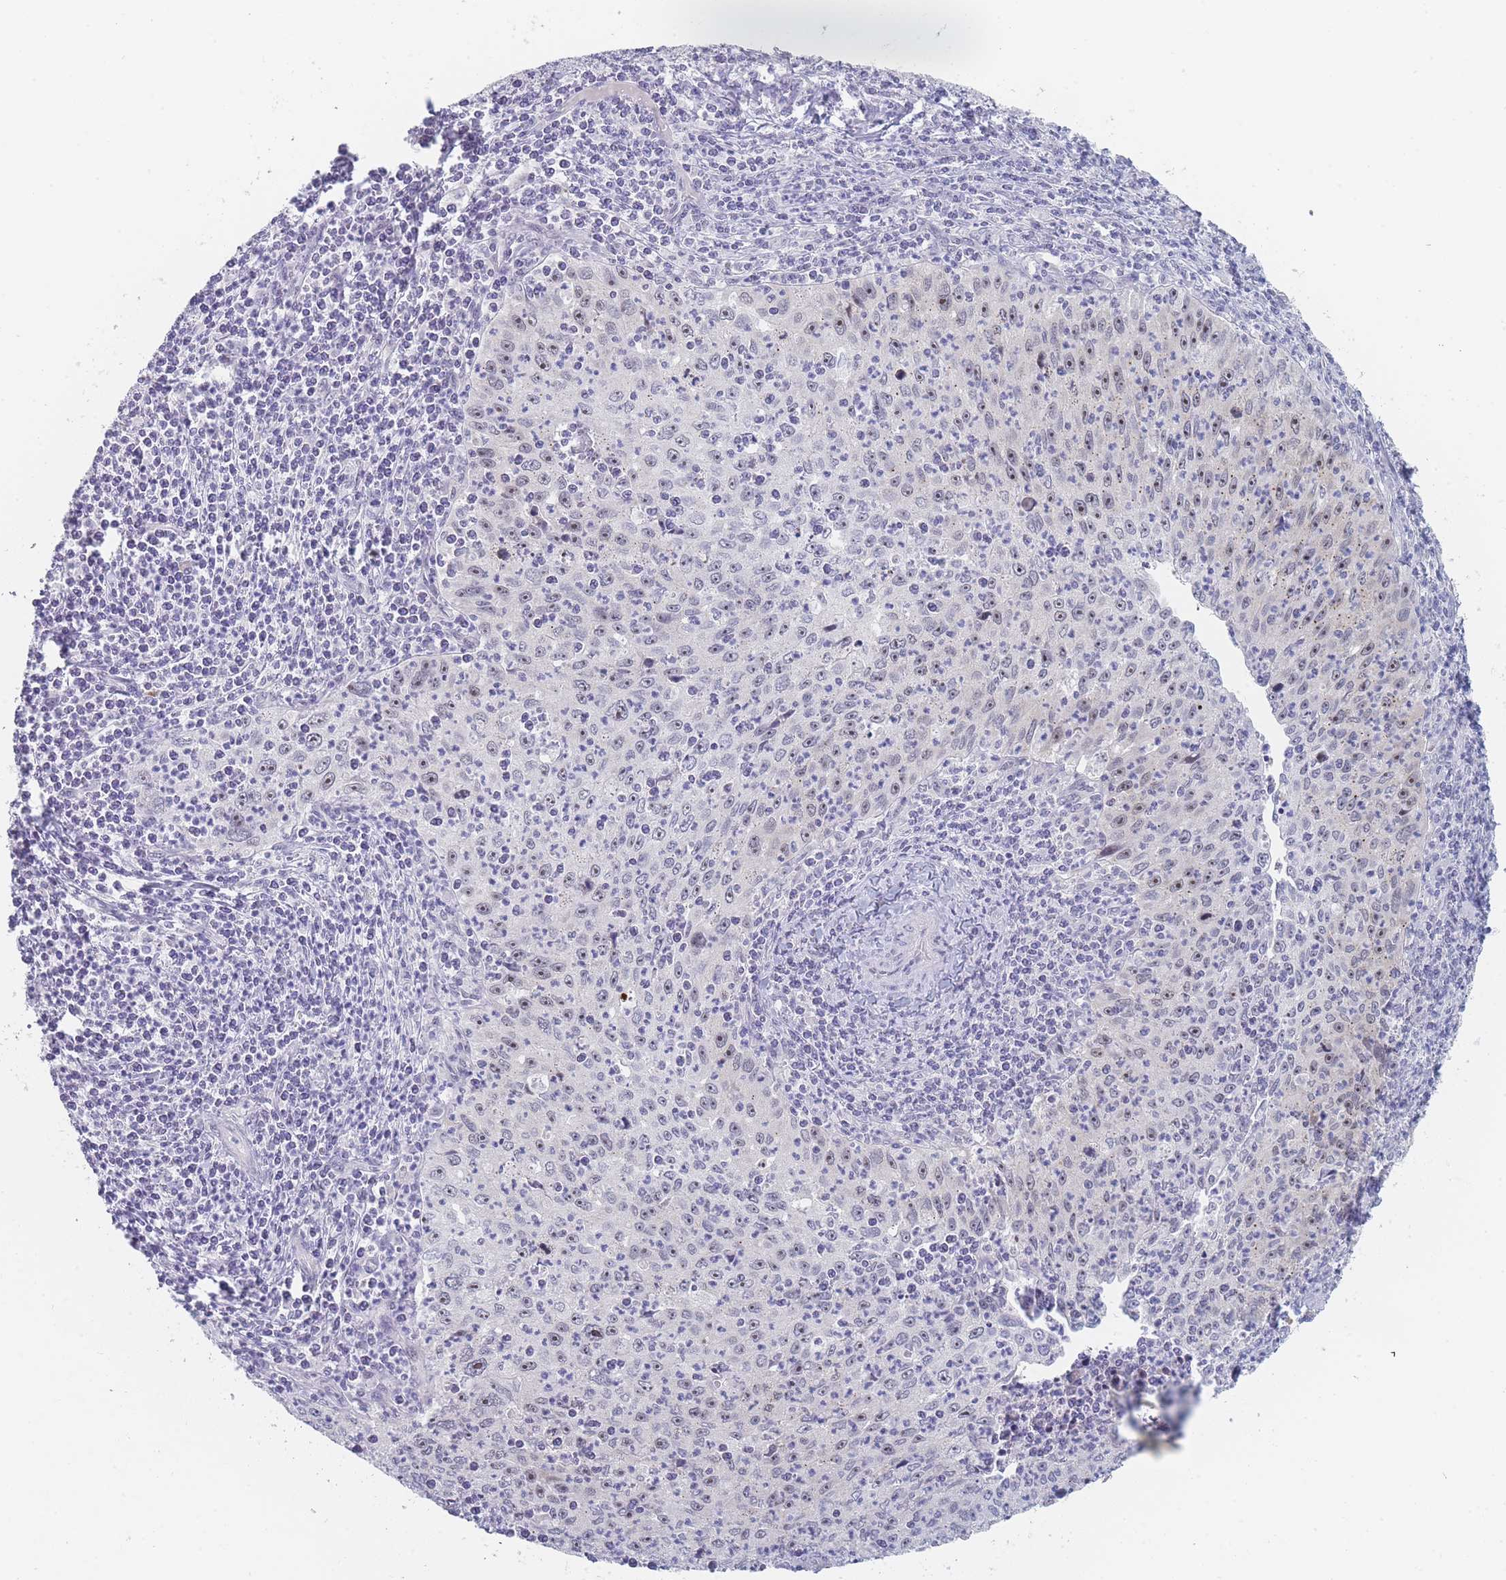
{"staining": {"intensity": "moderate", "quantity": "<25%", "location": "cytoplasmic/membranous,nuclear"}, "tissue": "cervical cancer", "cell_type": "Tumor cells", "image_type": "cancer", "snomed": [{"axis": "morphology", "description": "Squamous cell carcinoma, NOS"}, {"axis": "topography", "description": "Cervix"}], "caption": "Tumor cells exhibit low levels of moderate cytoplasmic/membranous and nuclear expression in approximately <25% of cells in human squamous cell carcinoma (cervical).", "gene": "RNF8", "patient": {"sex": "female", "age": 30}}